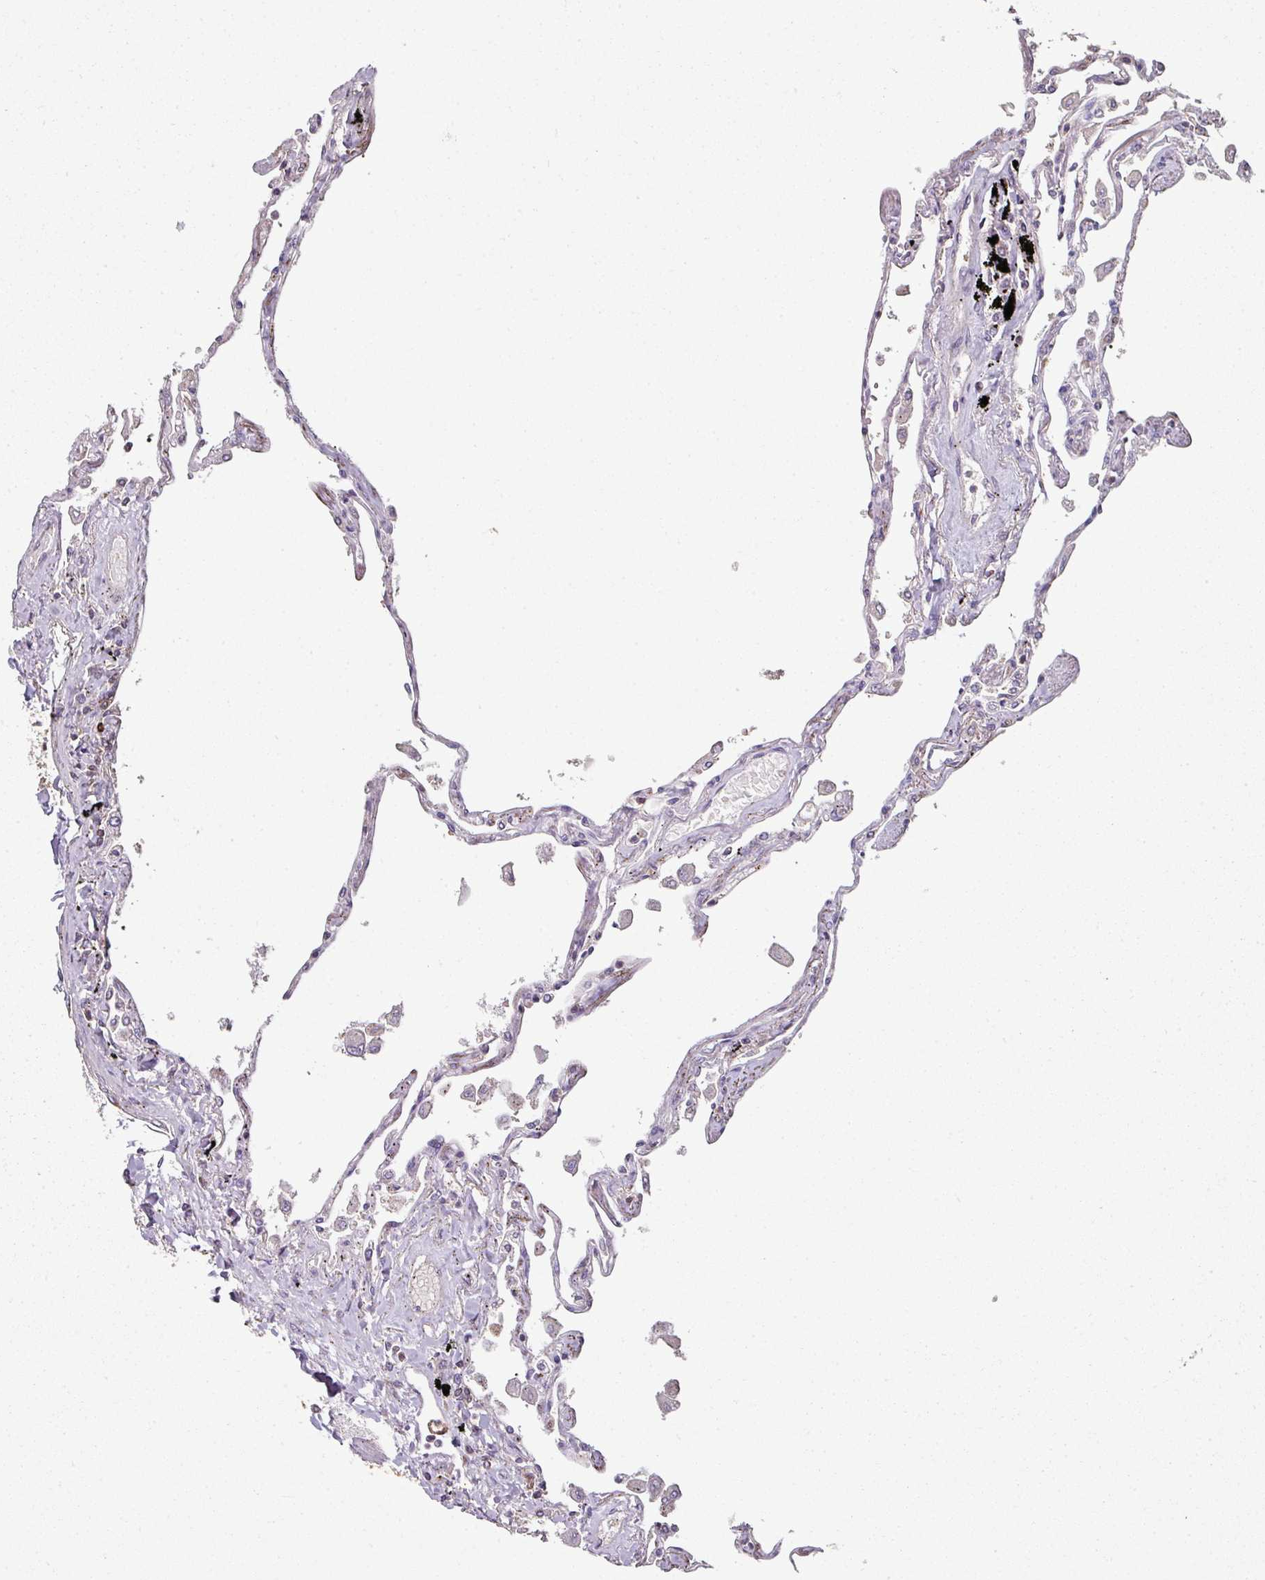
{"staining": {"intensity": "weak", "quantity": "<25%", "location": "cytoplasmic/membranous"}, "tissue": "lung", "cell_type": "Alveolar cells", "image_type": "normal", "snomed": [{"axis": "morphology", "description": "Normal tissue, NOS"}, {"axis": "topography", "description": "Lung"}], "caption": "Human lung stained for a protein using immunohistochemistry (IHC) reveals no expression in alveolar cells.", "gene": "OLFML2B", "patient": {"sex": "female", "age": 67}}